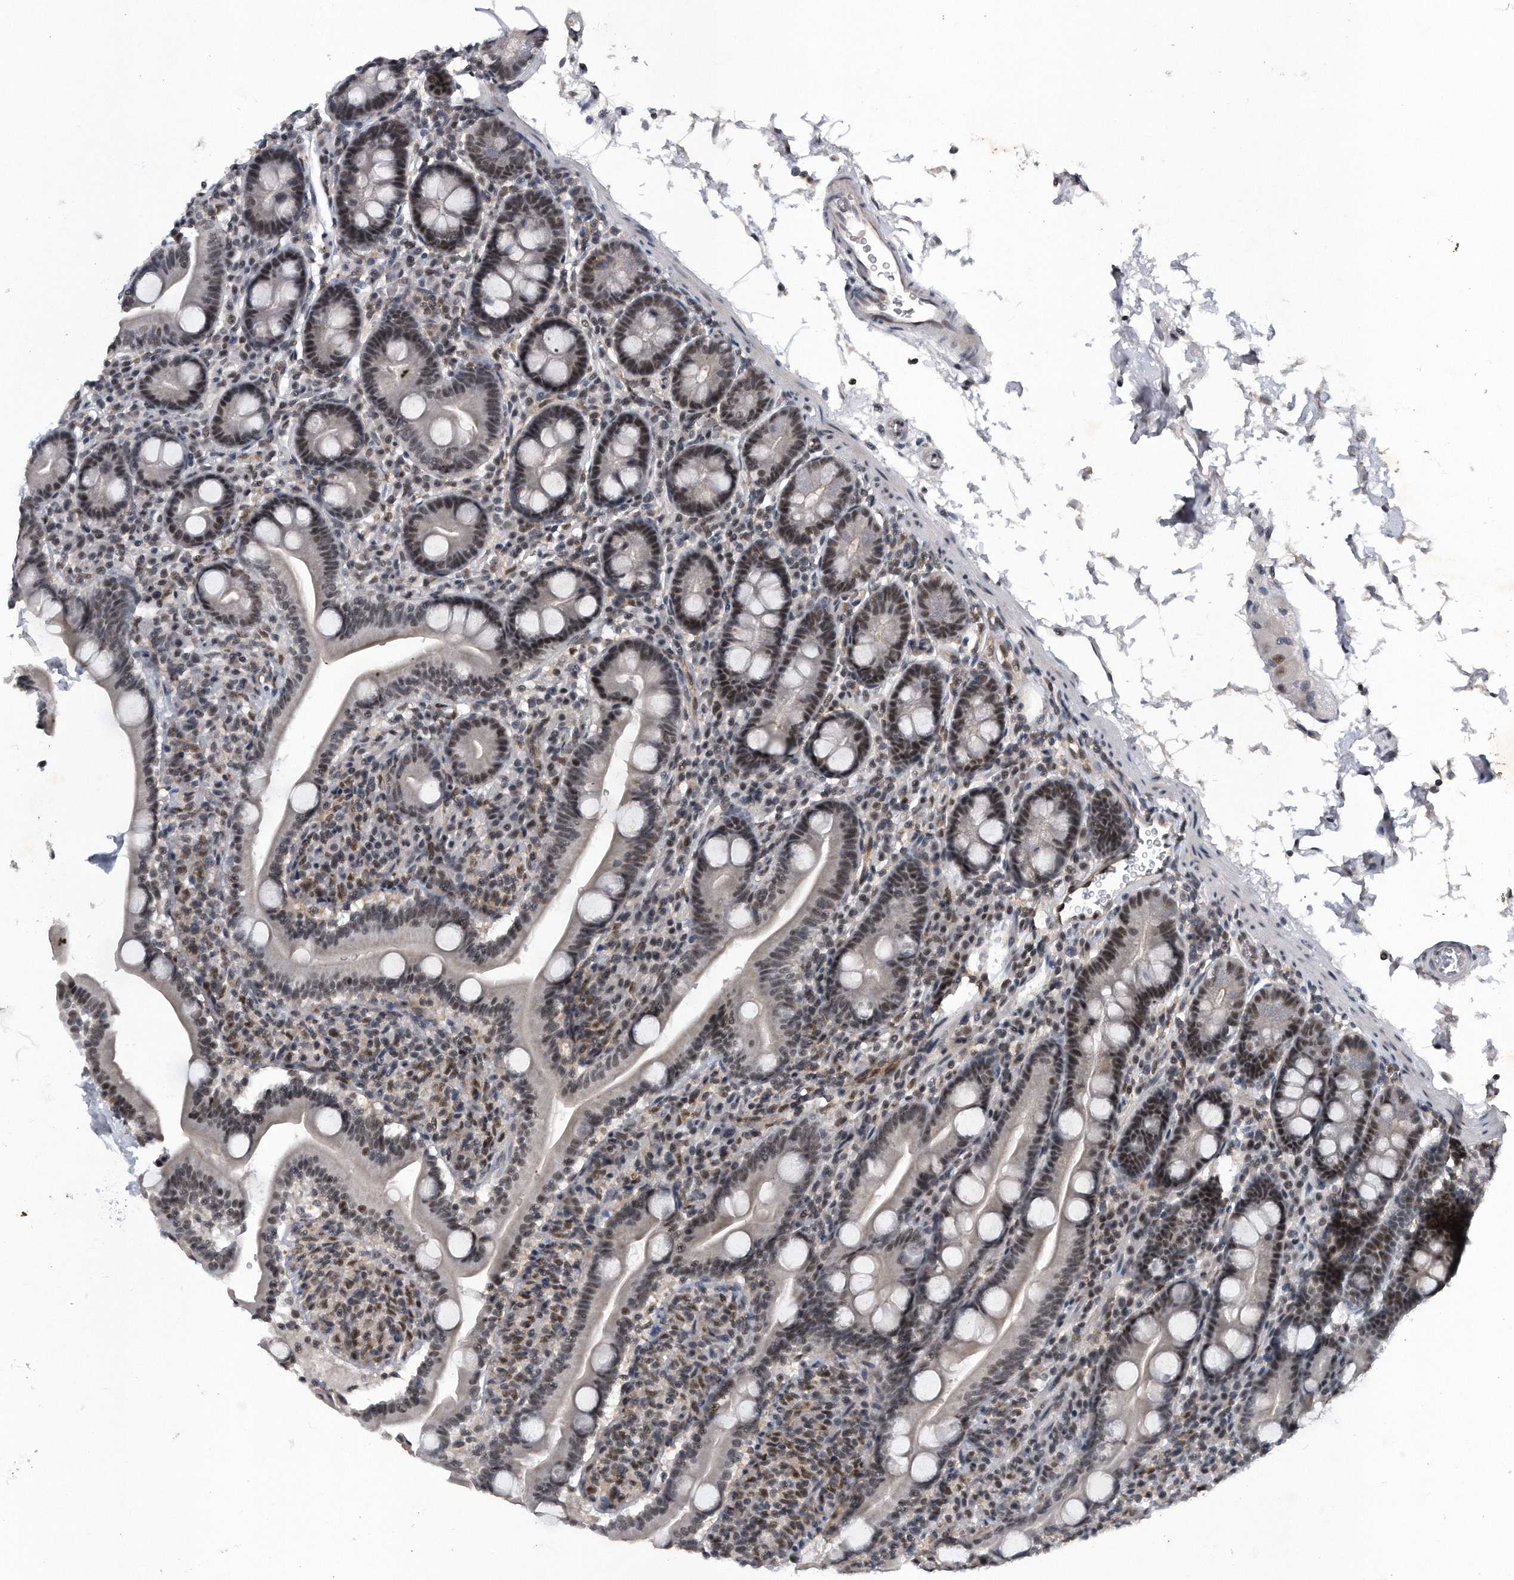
{"staining": {"intensity": "weak", "quantity": "25%-75%", "location": "nuclear"}, "tissue": "duodenum", "cell_type": "Glandular cells", "image_type": "normal", "snomed": [{"axis": "morphology", "description": "Normal tissue, NOS"}, {"axis": "topography", "description": "Duodenum"}], "caption": "Protein expression analysis of unremarkable human duodenum reveals weak nuclear positivity in approximately 25%-75% of glandular cells. The staining was performed using DAB, with brown indicating positive protein expression. Nuclei are stained blue with hematoxylin.", "gene": "VIRMA", "patient": {"sex": "male", "age": 35}}